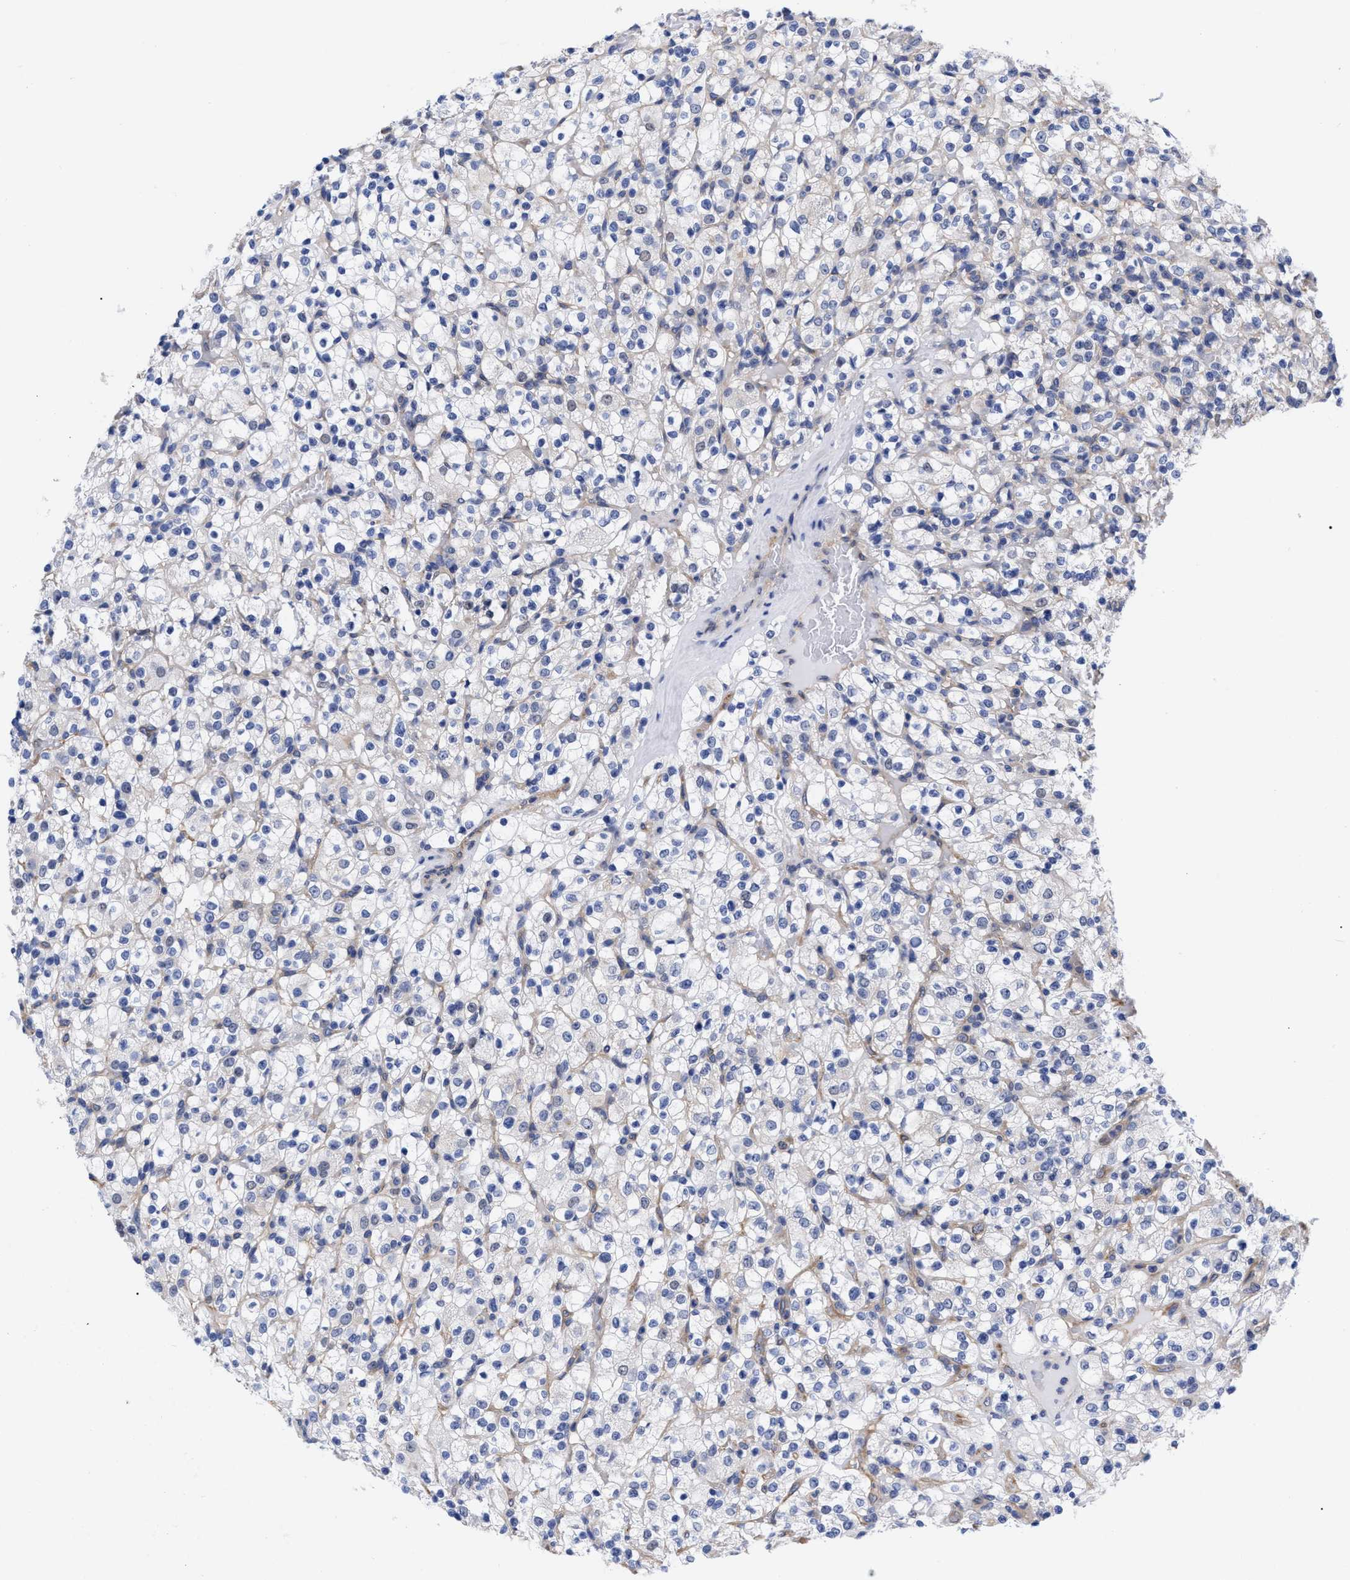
{"staining": {"intensity": "negative", "quantity": "none", "location": "none"}, "tissue": "renal cancer", "cell_type": "Tumor cells", "image_type": "cancer", "snomed": [{"axis": "morphology", "description": "Normal tissue, NOS"}, {"axis": "morphology", "description": "Adenocarcinoma, NOS"}, {"axis": "topography", "description": "Kidney"}], "caption": "Photomicrograph shows no protein positivity in tumor cells of renal adenocarcinoma tissue. (DAB (3,3'-diaminobenzidine) immunohistochemistry, high magnification).", "gene": "IRAG2", "patient": {"sex": "female", "age": 72}}